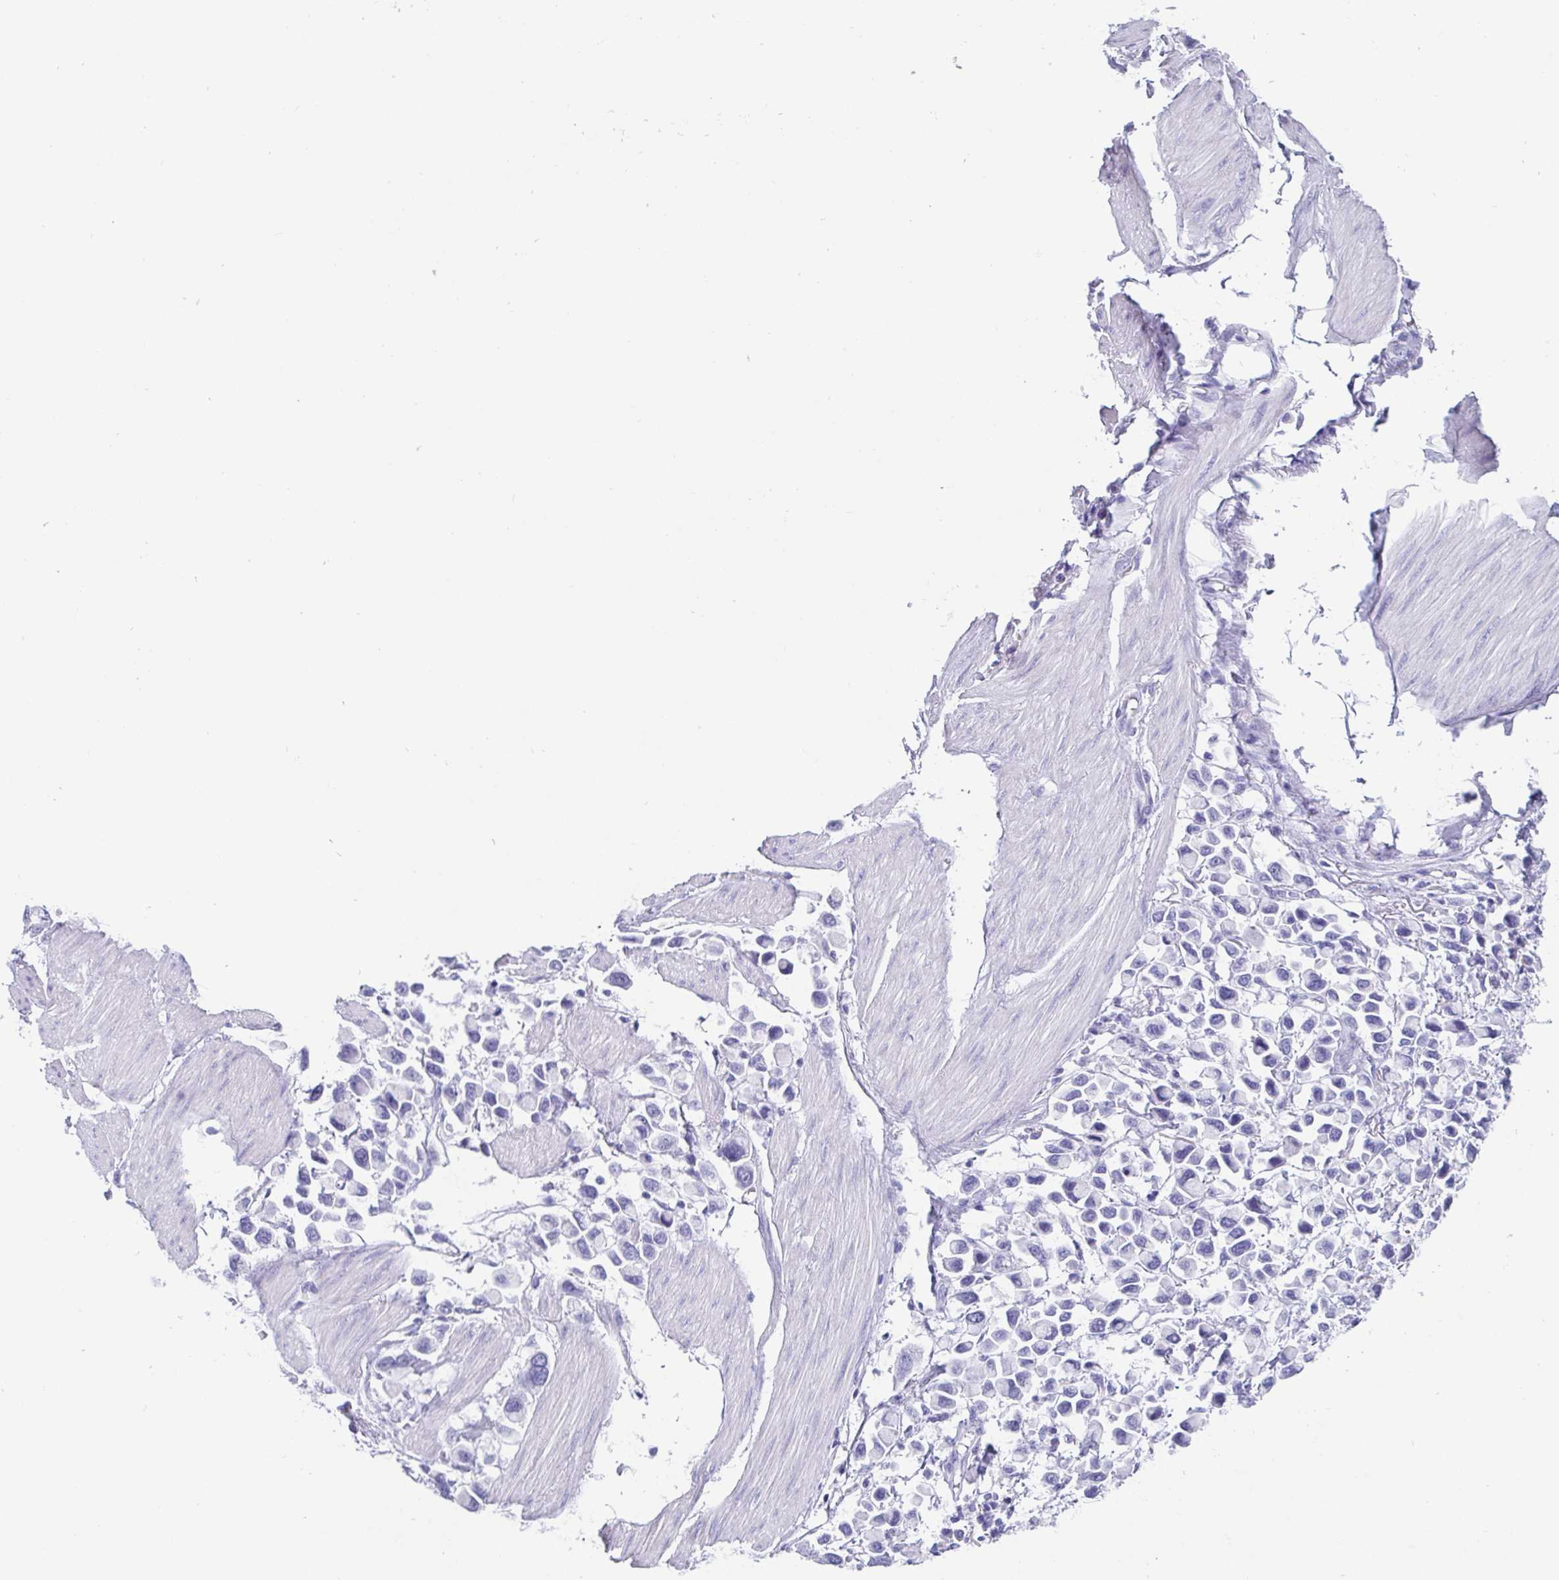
{"staining": {"intensity": "negative", "quantity": "none", "location": "none"}, "tissue": "stomach cancer", "cell_type": "Tumor cells", "image_type": "cancer", "snomed": [{"axis": "morphology", "description": "Adenocarcinoma, NOS"}, {"axis": "topography", "description": "Stomach"}], "caption": "A histopathology image of human adenocarcinoma (stomach) is negative for staining in tumor cells.", "gene": "SCGN", "patient": {"sex": "female", "age": 81}}